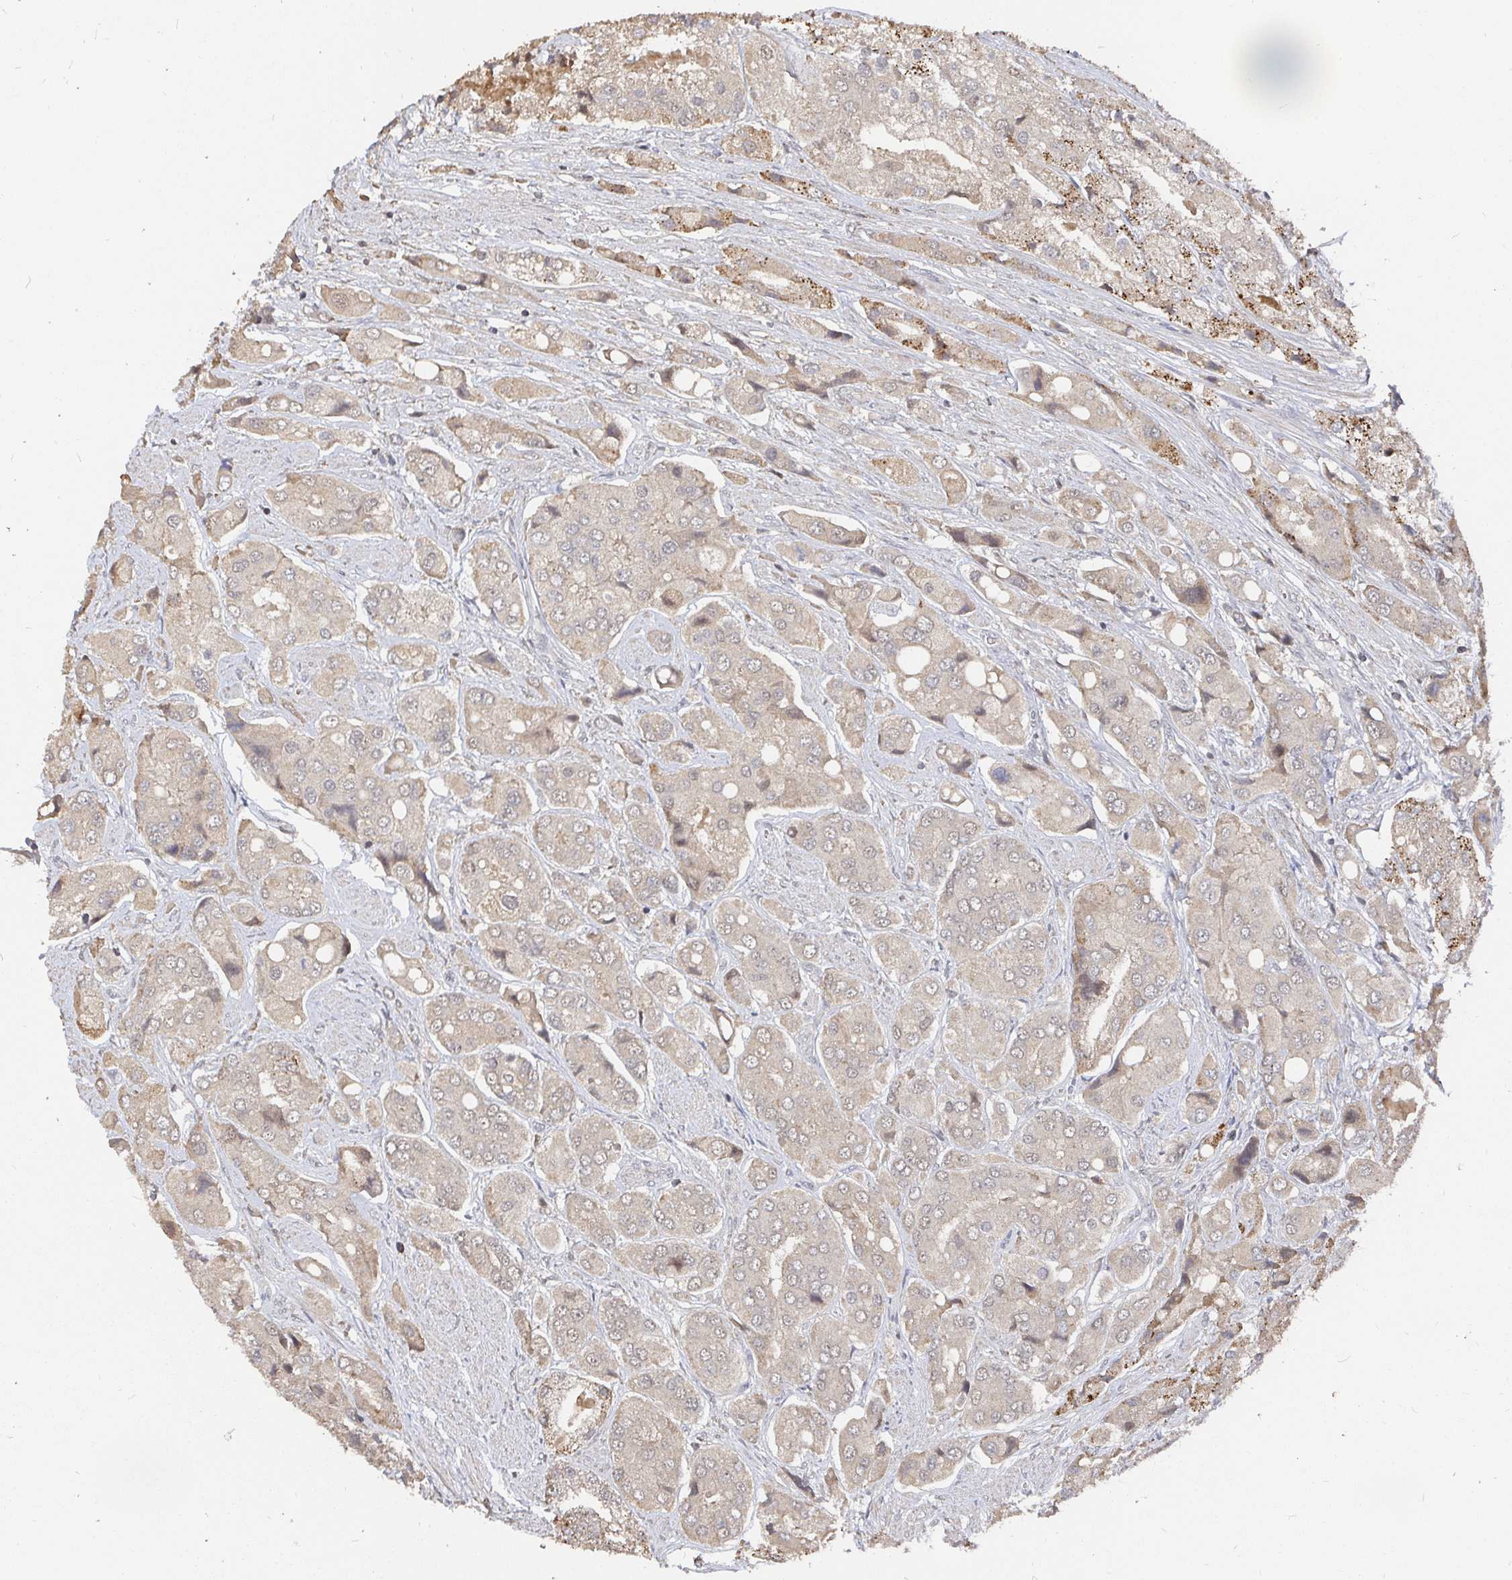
{"staining": {"intensity": "weak", "quantity": "25%-75%", "location": "cytoplasmic/membranous"}, "tissue": "prostate cancer", "cell_type": "Tumor cells", "image_type": "cancer", "snomed": [{"axis": "morphology", "description": "Adenocarcinoma, Low grade"}, {"axis": "topography", "description": "Prostate"}], "caption": "Prostate cancer stained for a protein displays weak cytoplasmic/membranous positivity in tumor cells.", "gene": "LRP5", "patient": {"sex": "male", "age": 69}}